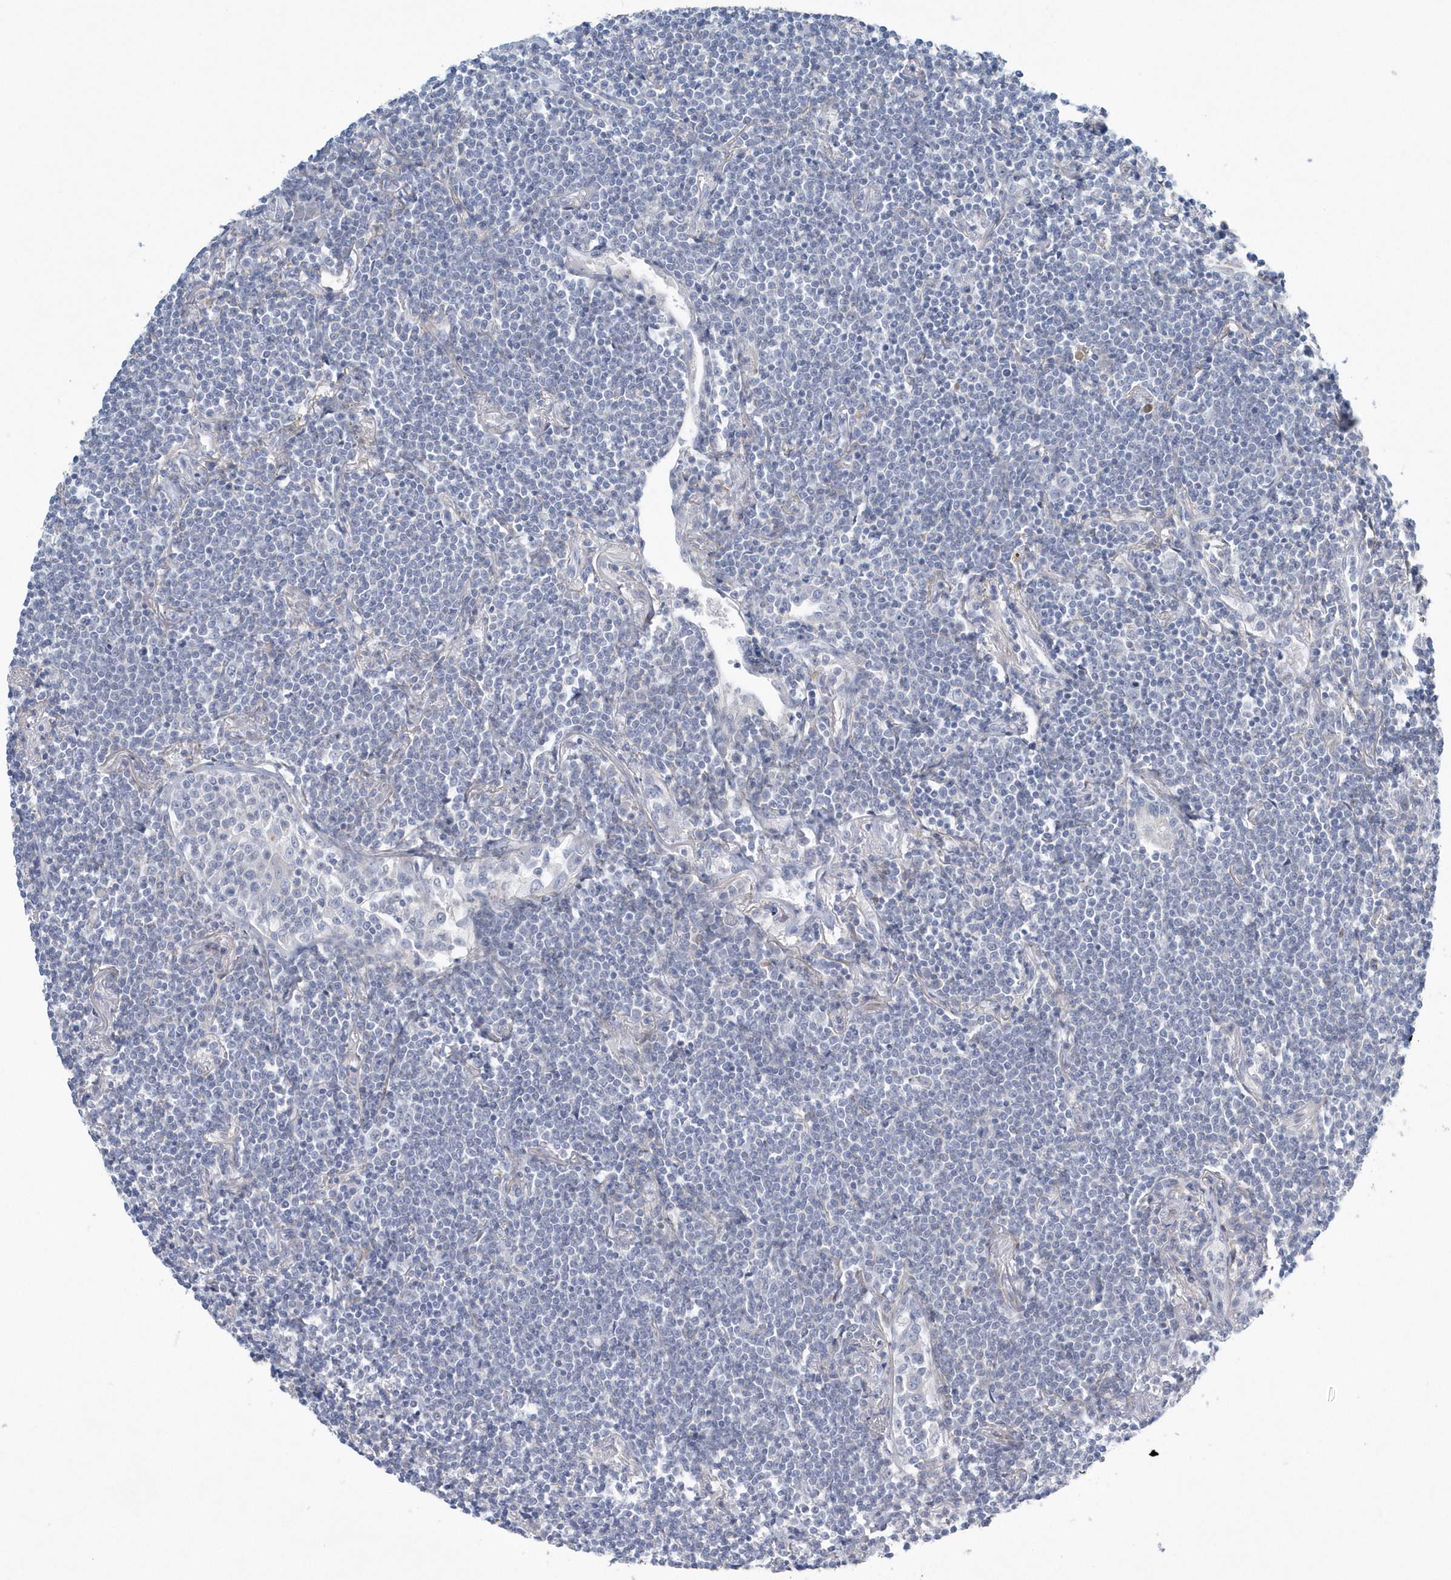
{"staining": {"intensity": "negative", "quantity": "none", "location": "none"}, "tissue": "lymphoma", "cell_type": "Tumor cells", "image_type": "cancer", "snomed": [{"axis": "morphology", "description": "Malignant lymphoma, non-Hodgkin's type, Low grade"}, {"axis": "topography", "description": "Lung"}], "caption": "IHC image of human lymphoma stained for a protein (brown), which demonstrates no expression in tumor cells.", "gene": "SPATA18", "patient": {"sex": "female", "age": 71}}